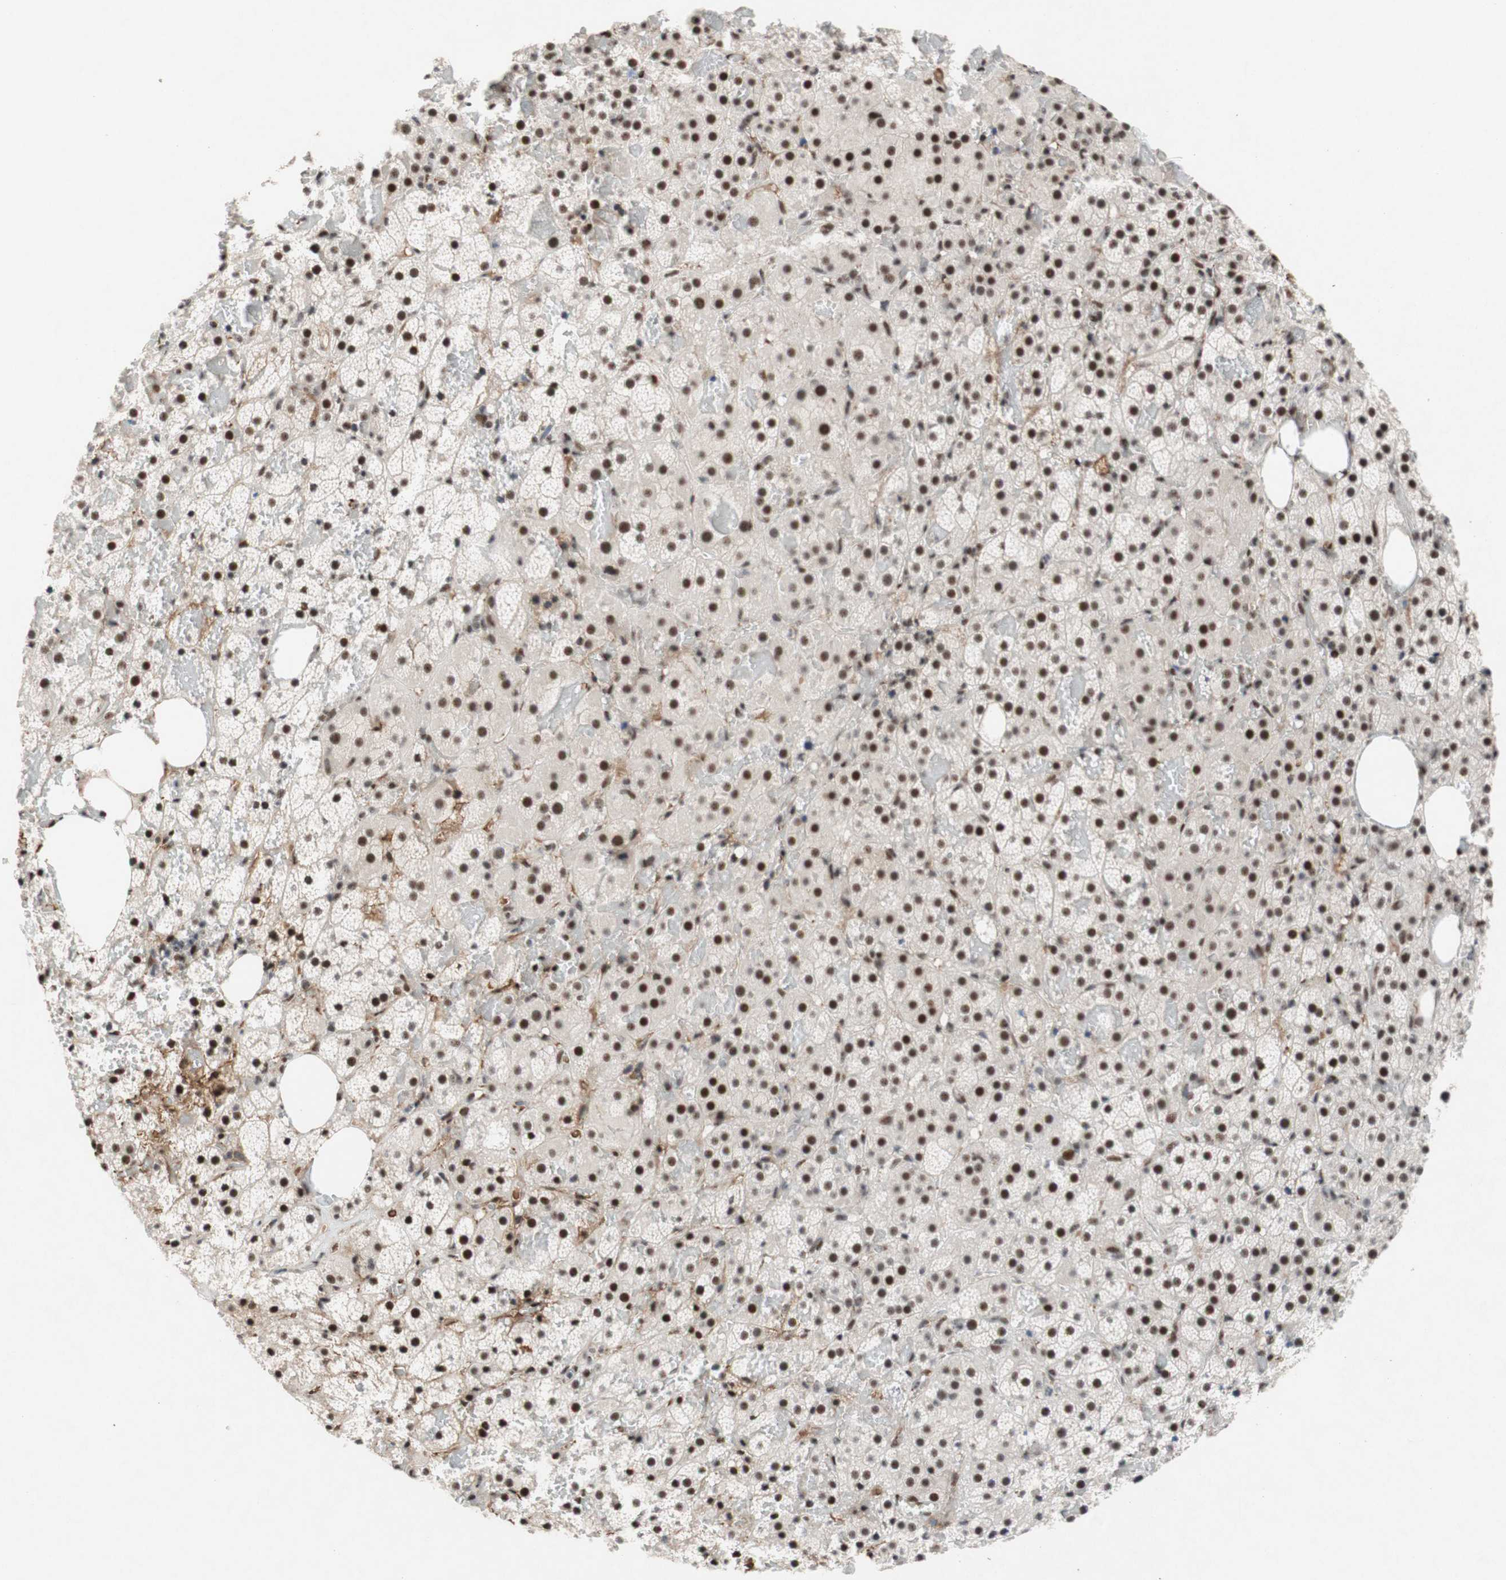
{"staining": {"intensity": "strong", "quantity": ">75%", "location": "nuclear"}, "tissue": "adrenal gland", "cell_type": "Glandular cells", "image_type": "normal", "snomed": [{"axis": "morphology", "description": "Normal tissue, NOS"}, {"axis": "topography", "description": "Adrenal gland"}], "caption": "Glandular cells reveal strong nuclear positivity in about >75% of cells in normal adrenal gland.", "gene": "TLE1", "patient": {"sex": "female", "age": 59}}